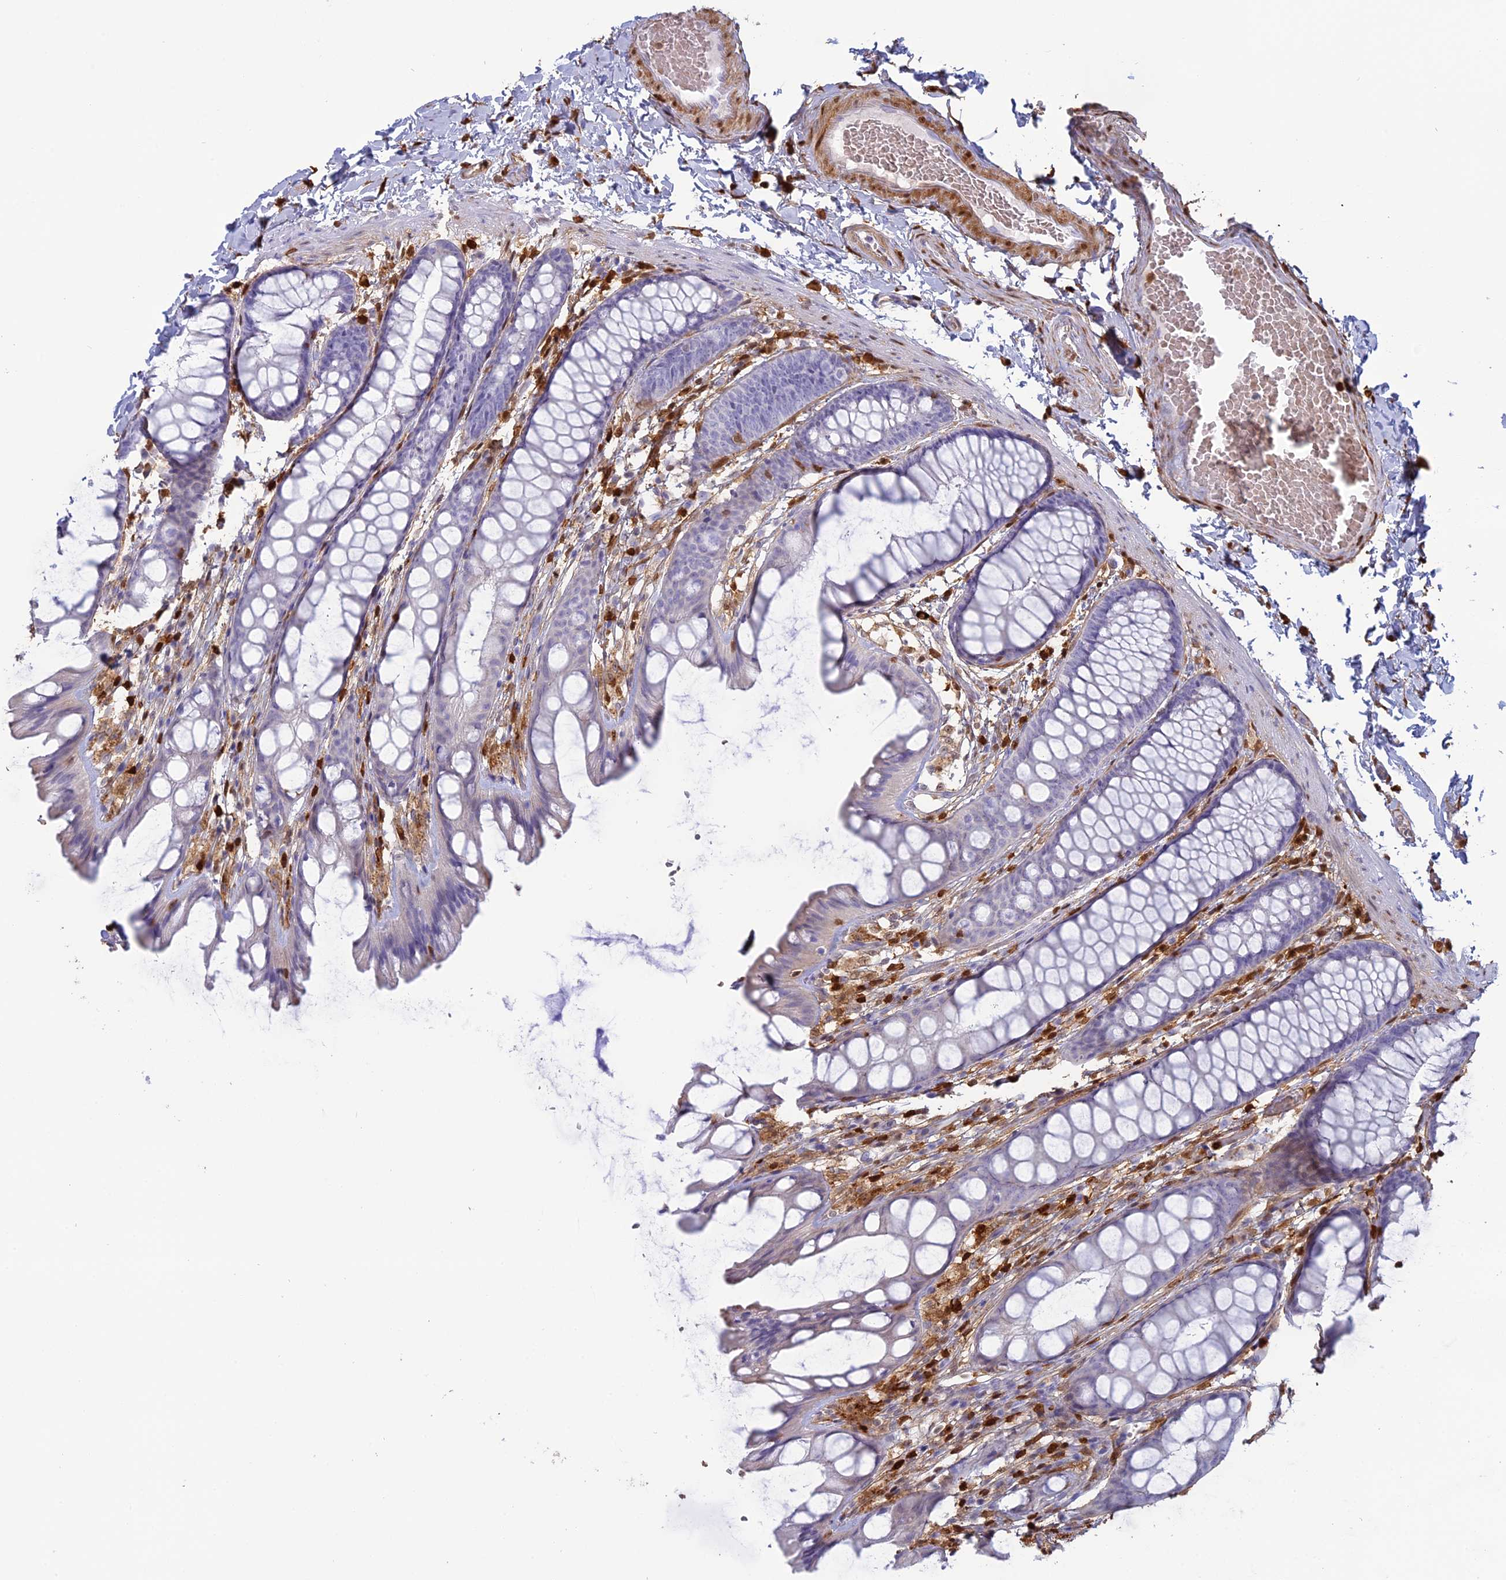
{"staining": {"intensity": "negative", "quantity": "none", "location": "none"}, "tissue": "colon", "cell_type": "Endothelial cells", "image_type": "normal", "snomed": [{"axis": "morphology", "description": "Normal tissue, NOS"}, {"axis": "topography", "description": "Colon"}], "caption": "Immunohistochemistry (IHC) image of unremarkable colon: colon stained with DAB (3,3'-diaminobenzidine) shows no significant protein expression in endothelial cells.", "gene": "PGBD4", "patient": {"sex": "male", "age": 47}}